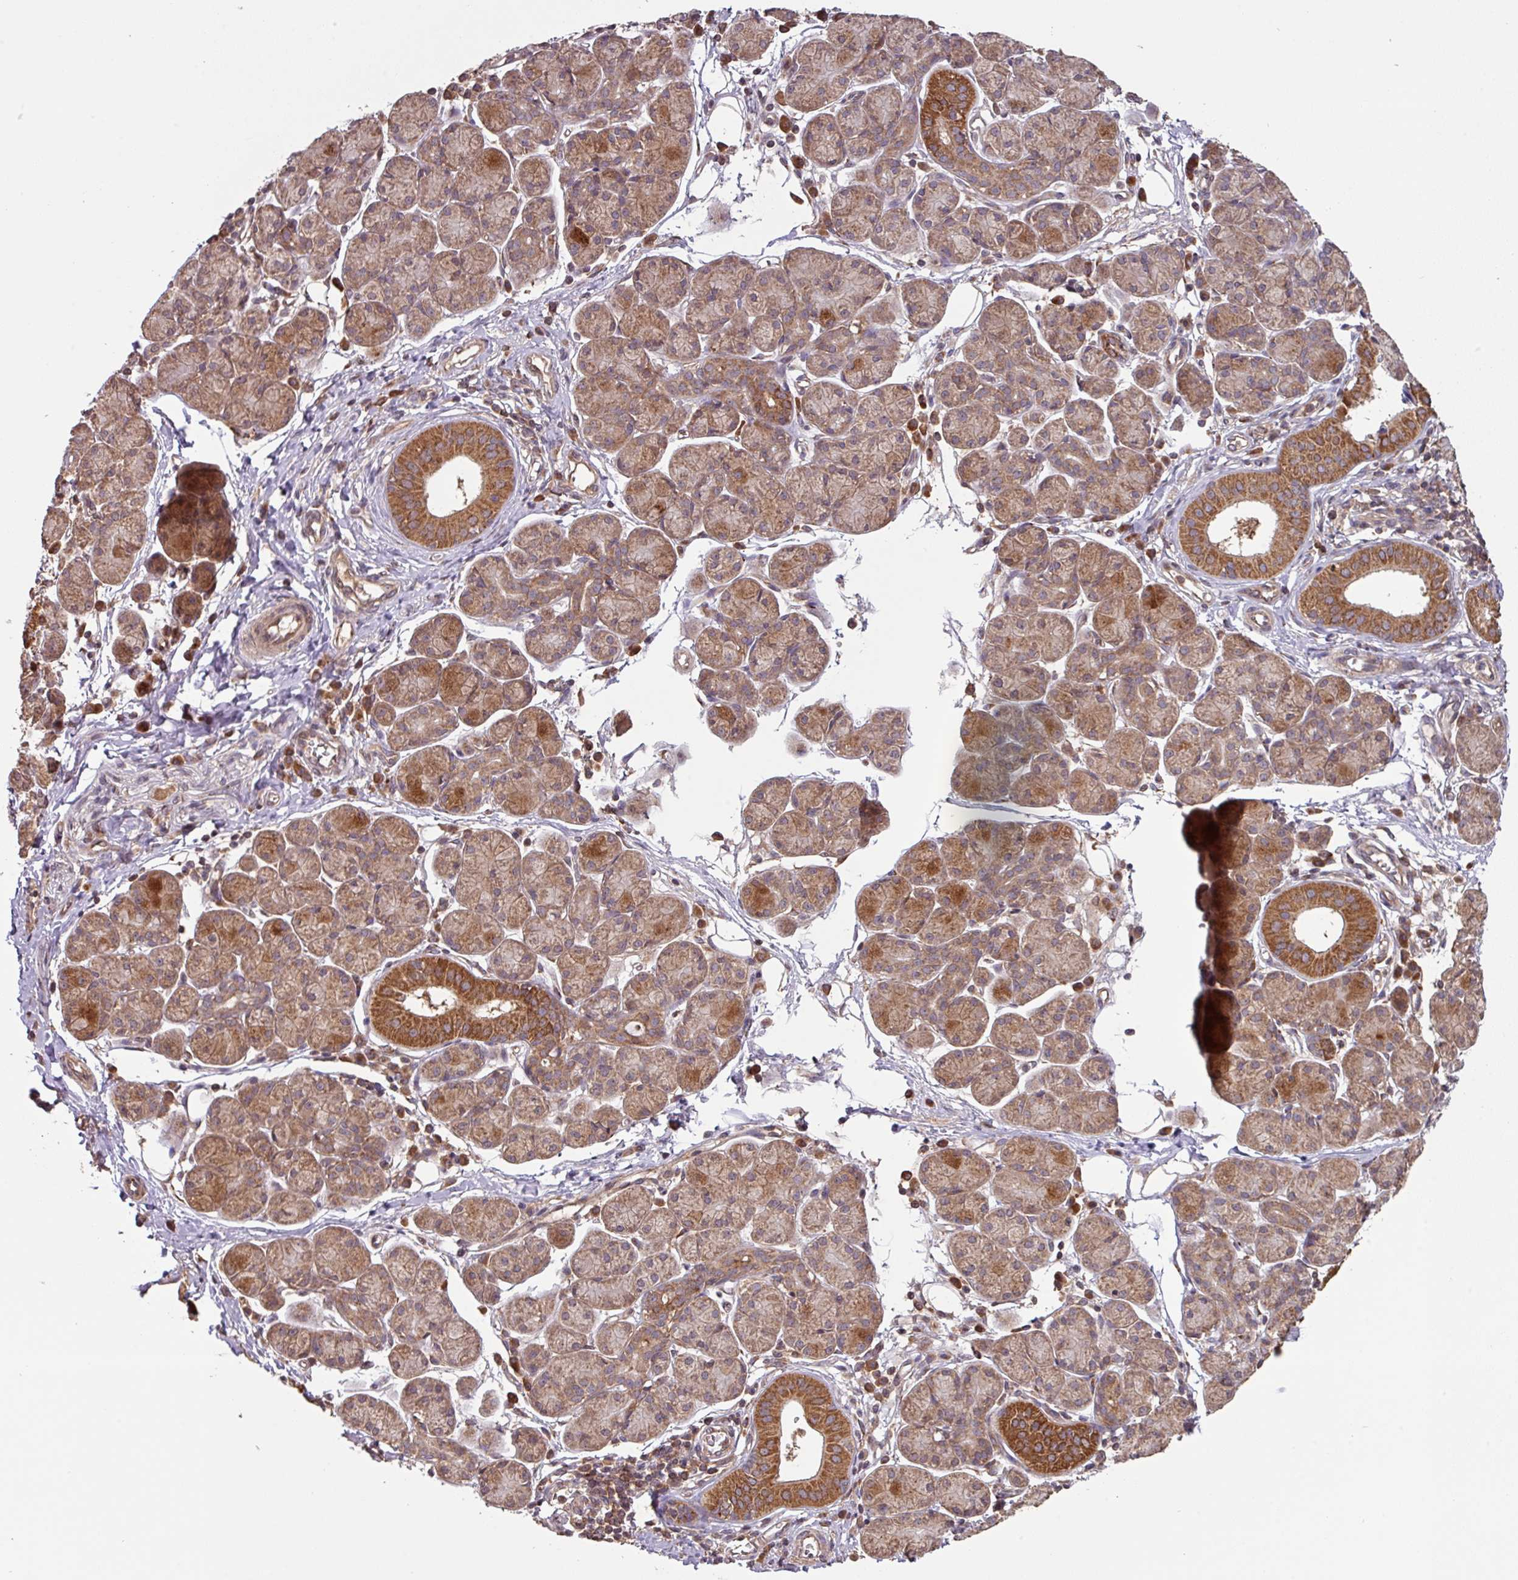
{"staining": {"intensity": "strong", "quantity": "25%-75%", "location": "cytoplasmic/membranous"}, "tissue": "salivary gland", "cell_type": "Glandular cells", "image_type": "normal", "snomed": [{"axis": "morphology", "description": "Normal tissue, NOS"}, {"axis": "morphology", "description": "Inflammation, NOS"}, {"axis": "topography", "description": "Lymph node"}, {"axis": "topography", "description": "Salivary gland"}], "caption": "Normal salivary gland was stained to show a protein in brown. There is high levels of strong cytoplasmic/membranous expression in about 25%-75% of glandular cells.", "gene": "MRRF", "patient": {"sex": "male", "age": 3}}